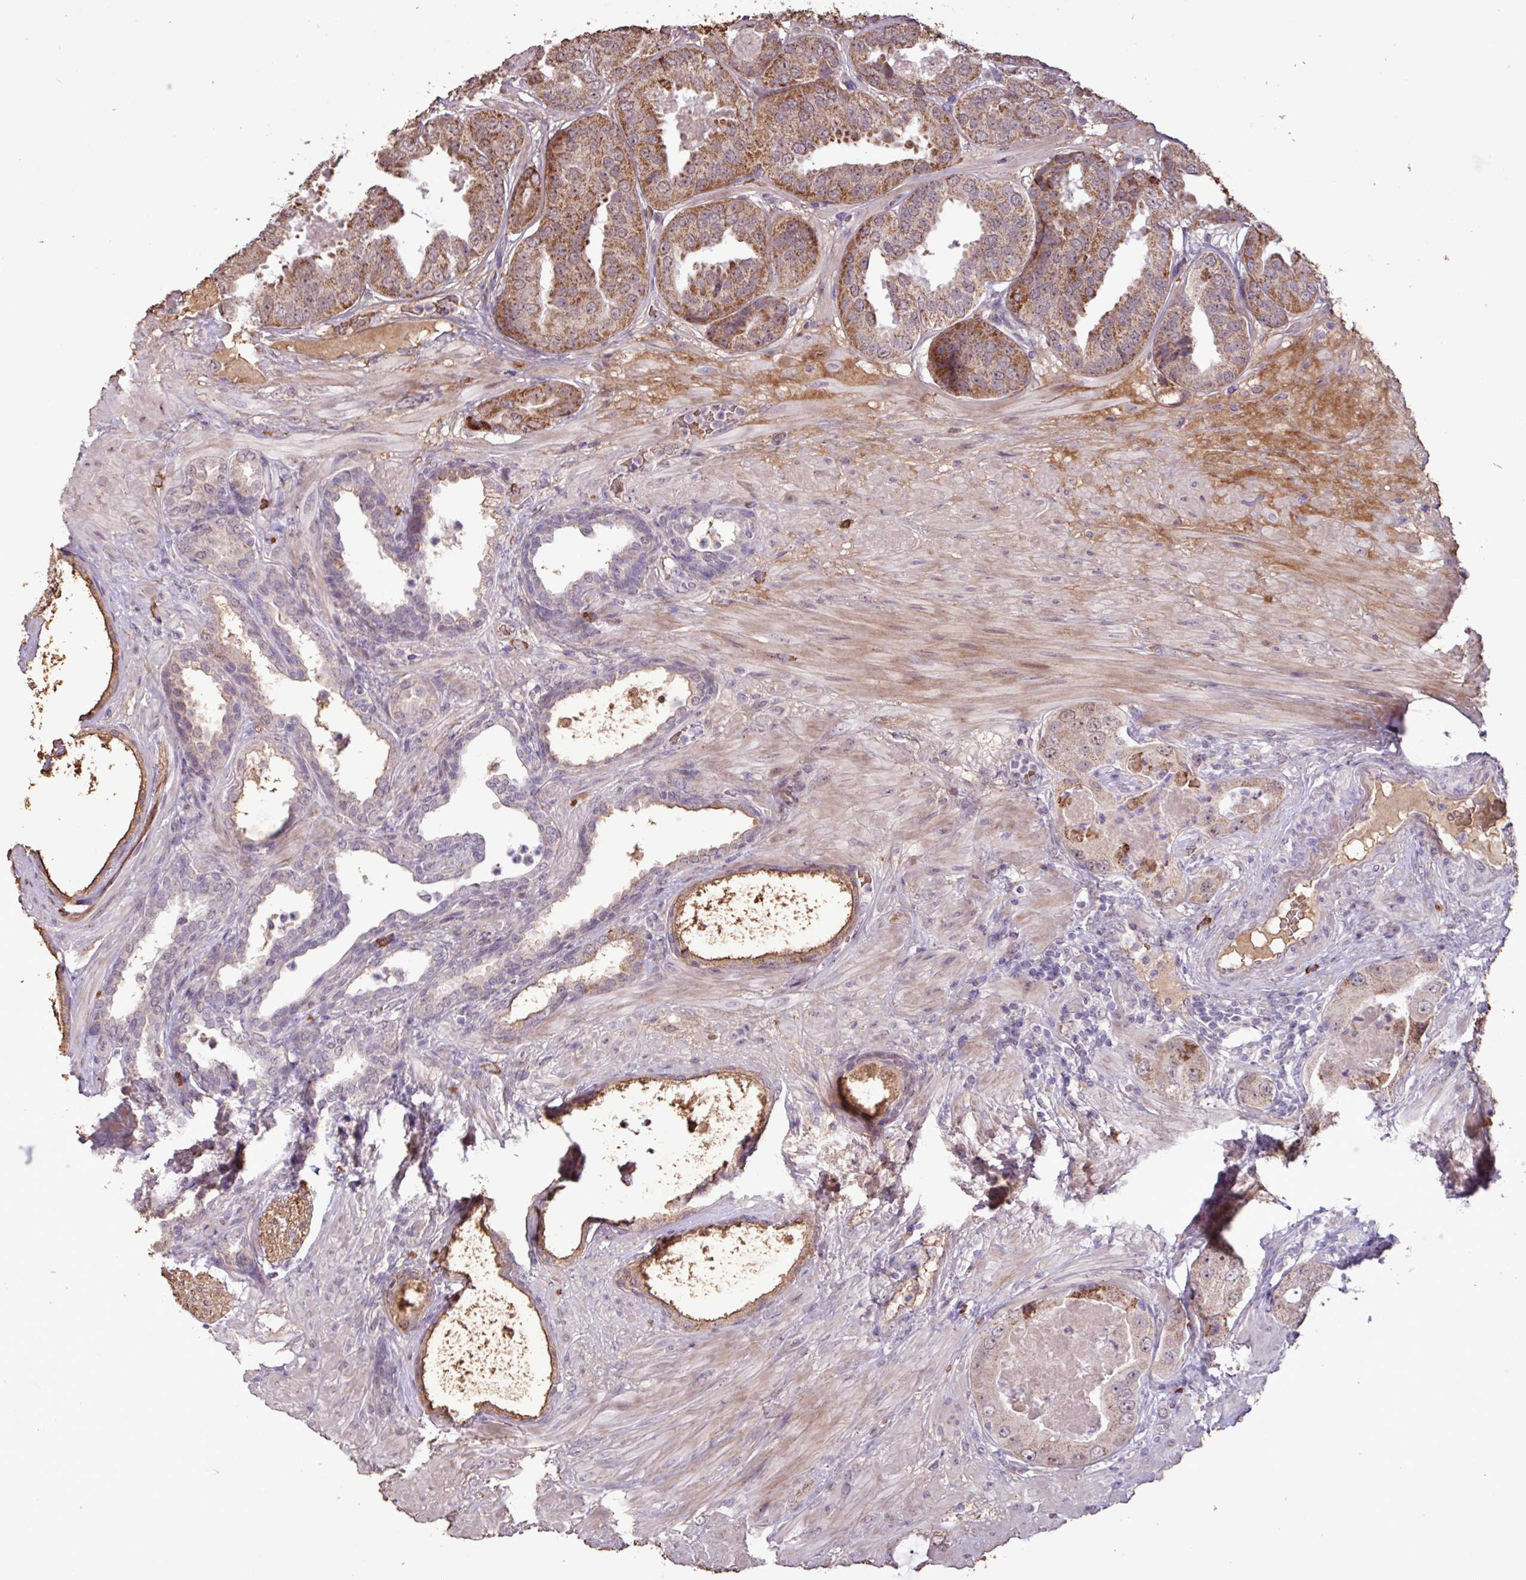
{"staining": {"intensity": "moderate", "quantity": "25%-75%", "location": "cytoplasmic/membranous"}, "tissue": "prostate cancer", "cell_type": "Tumor cells", "image_type": "cancer", "snomed": [{"axis": "morphology", "description": "Adenocarcinoma, High grade"}, {"axis": "topography", "description": "Prostate"}], "caption": "Immunohistochemical staining of human adenocarcinoma (high-grade) (prostate) exhibits medium levels of moderate cytoplasmic/membranous expression in about 25%-75% of tumor cells. (Stains: DAB in brown, nuclei in blue, Microscopy: brightfield microscopy at high magnification).", "gene": "L3MBTL3", "patient": {"sex": "male", "age": 63}}